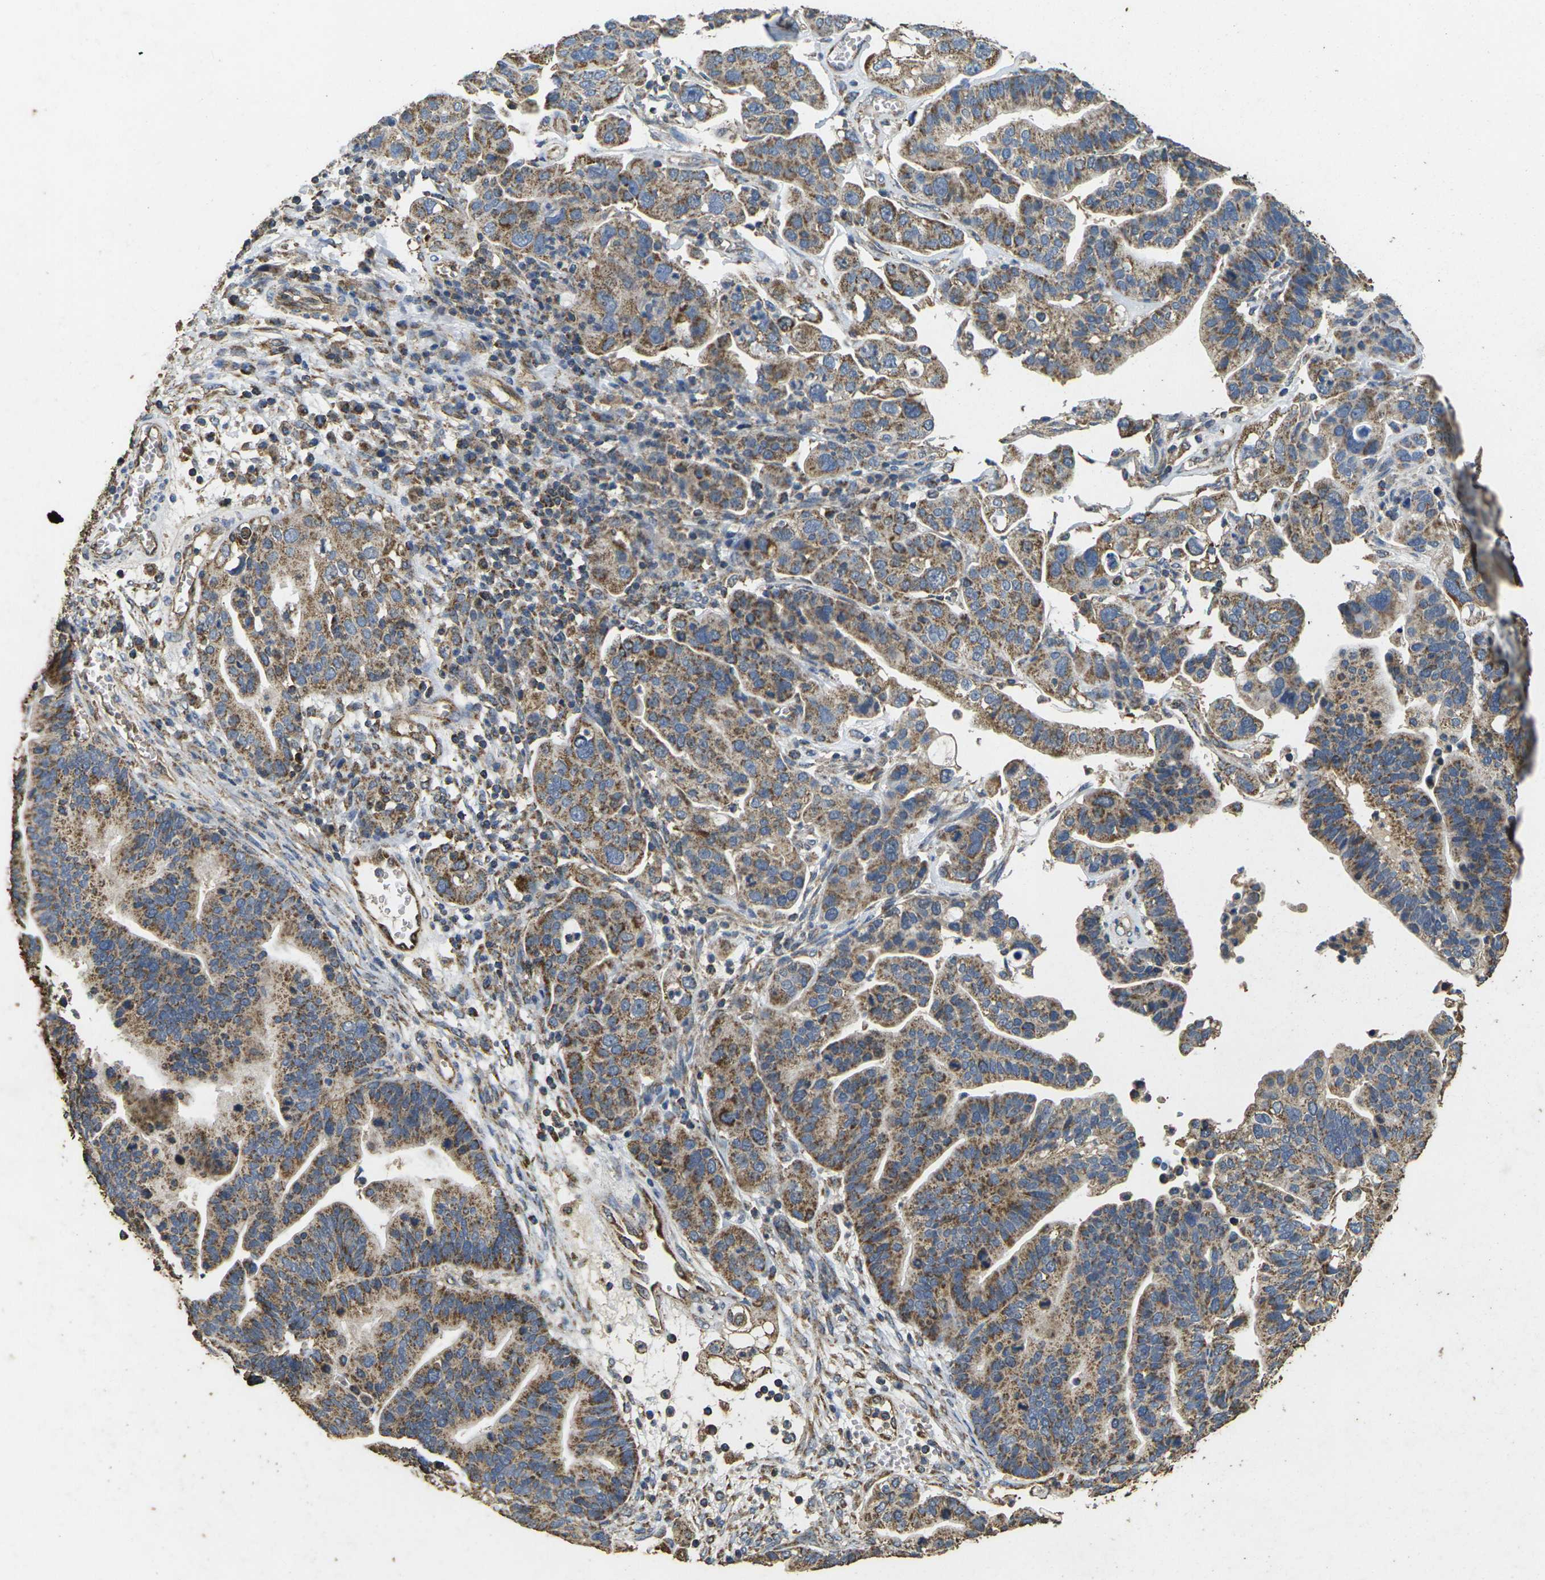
{"staining": {"intensity": "moderate", "quantity": ">75%", "location": "cytoplasmic/membranous"}, "tissue": "ovarian cancer", "cell_type": "Tumor cells", "image_type": "cancer", "snomed": [{"axis": "morphology", "description": "Cystadenocarcinoma, serous, NOS"}, {"axis": "topography", "description": "Ovary"}], "caption": "An immunohistochemistry (IHC) micrograph of tumor tissue is shown. Protein staining in brown highlights moderate cytoplasmic/membranous positivity in ovarian cancer (serous cystadenocarcinoma) within tumor cells.", "gene": "MAPK11", "patient": {"sex": "female", "age": 56}}